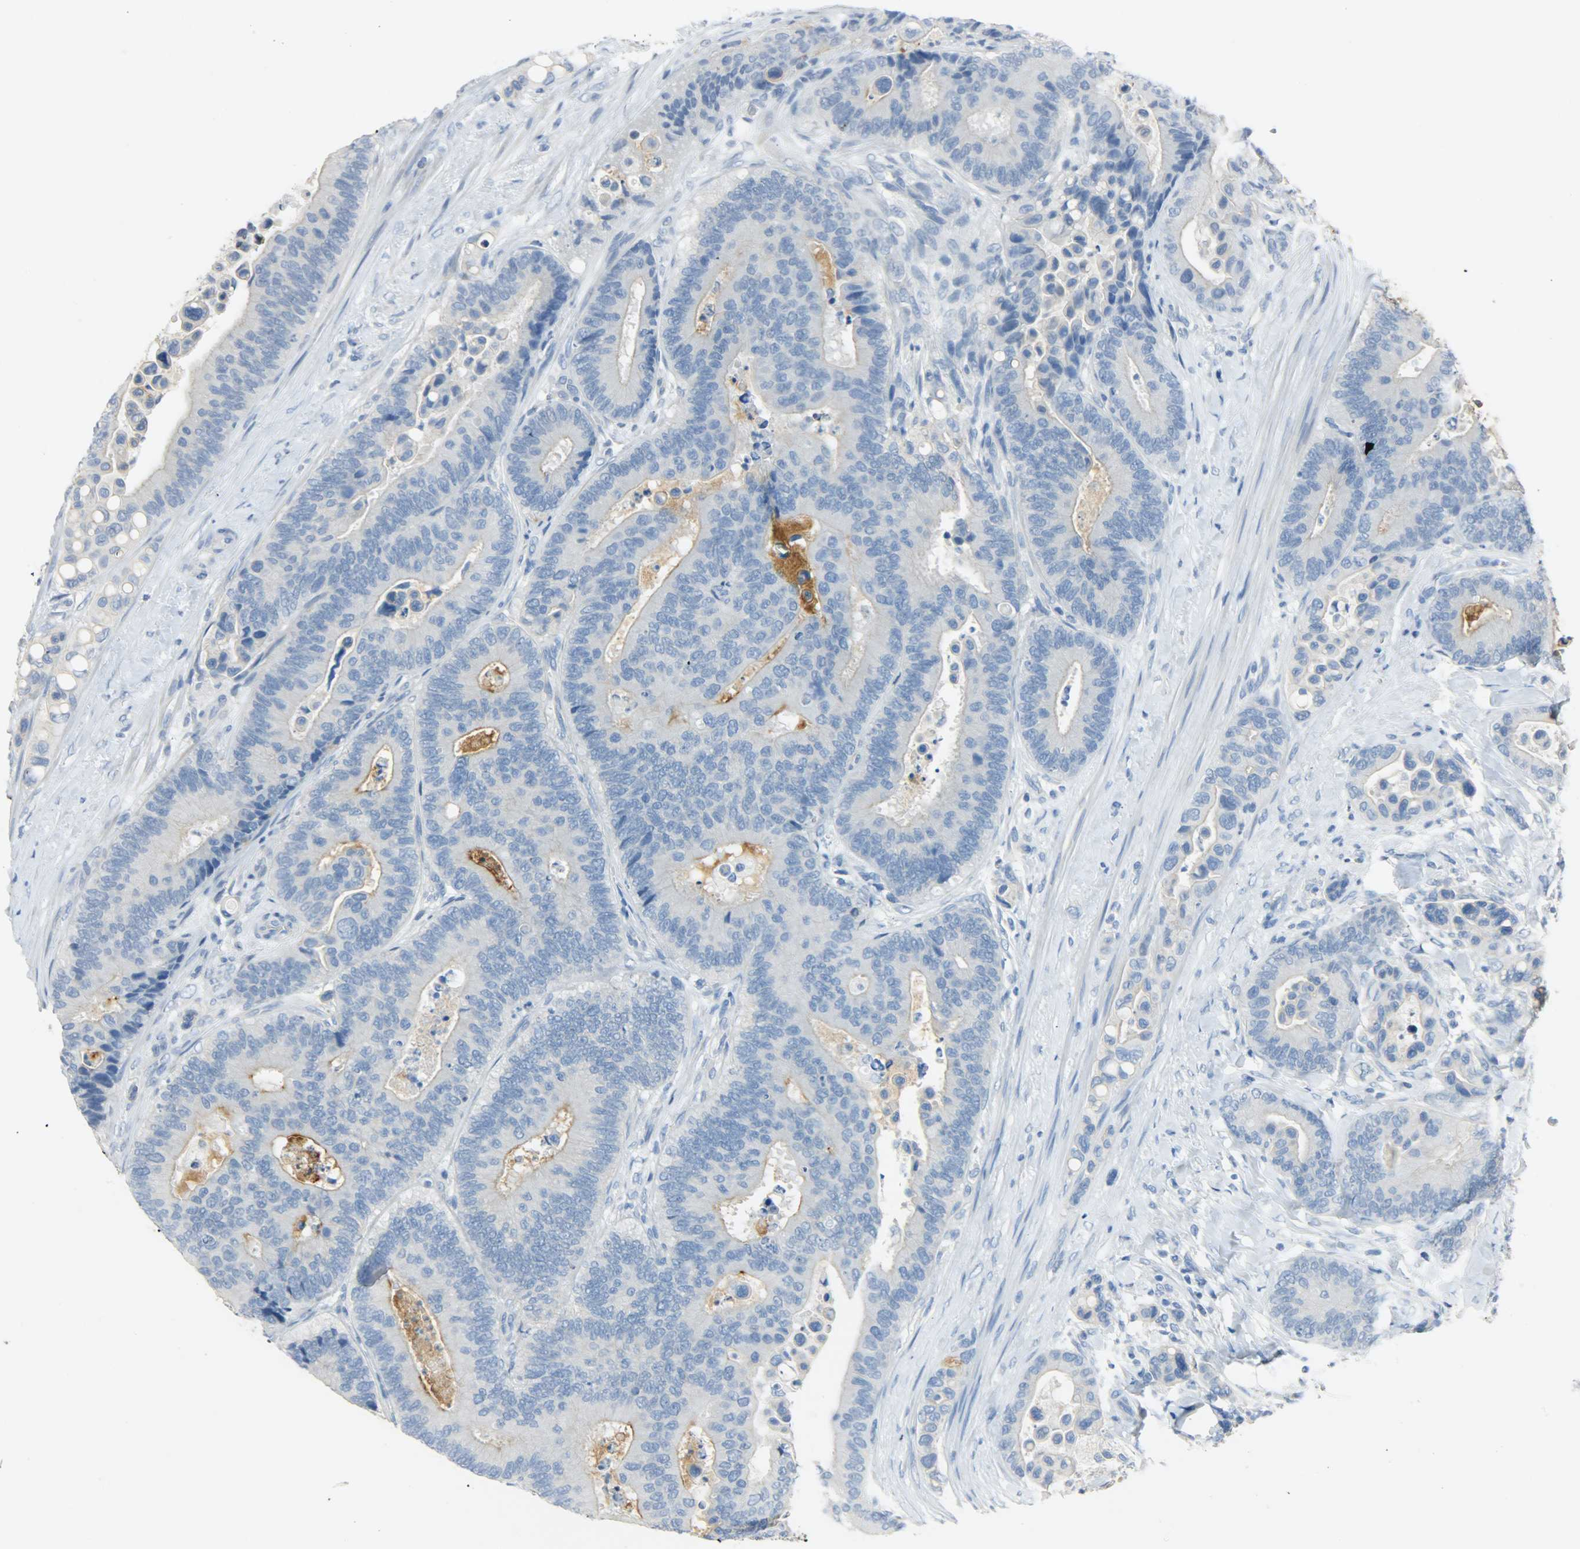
{"staining": {"intensity": "strong", "quantity": "<25%", "location": "cytoplasmic/membranous"}, "tissue": "colorectal cancer", "cell_type": "Tumor cells", "image_type": "cancer", "snomed": [{"axis": "morphology", "description": "Normal tissue, NOS"}, {"axis": "morphology", "description": "Adenocarcinoma, NOS"}, {"axis": "topography", "description": "Colon"}], "caption": "A photomicrograph of human colorectal cancer (adenocarcinoma) stained for a protein exhibits strong cytoplasmic/membranous brown staining in tumor cells.", "gene": "PROM1", "patient": {"sex": "male", "age": 82}}